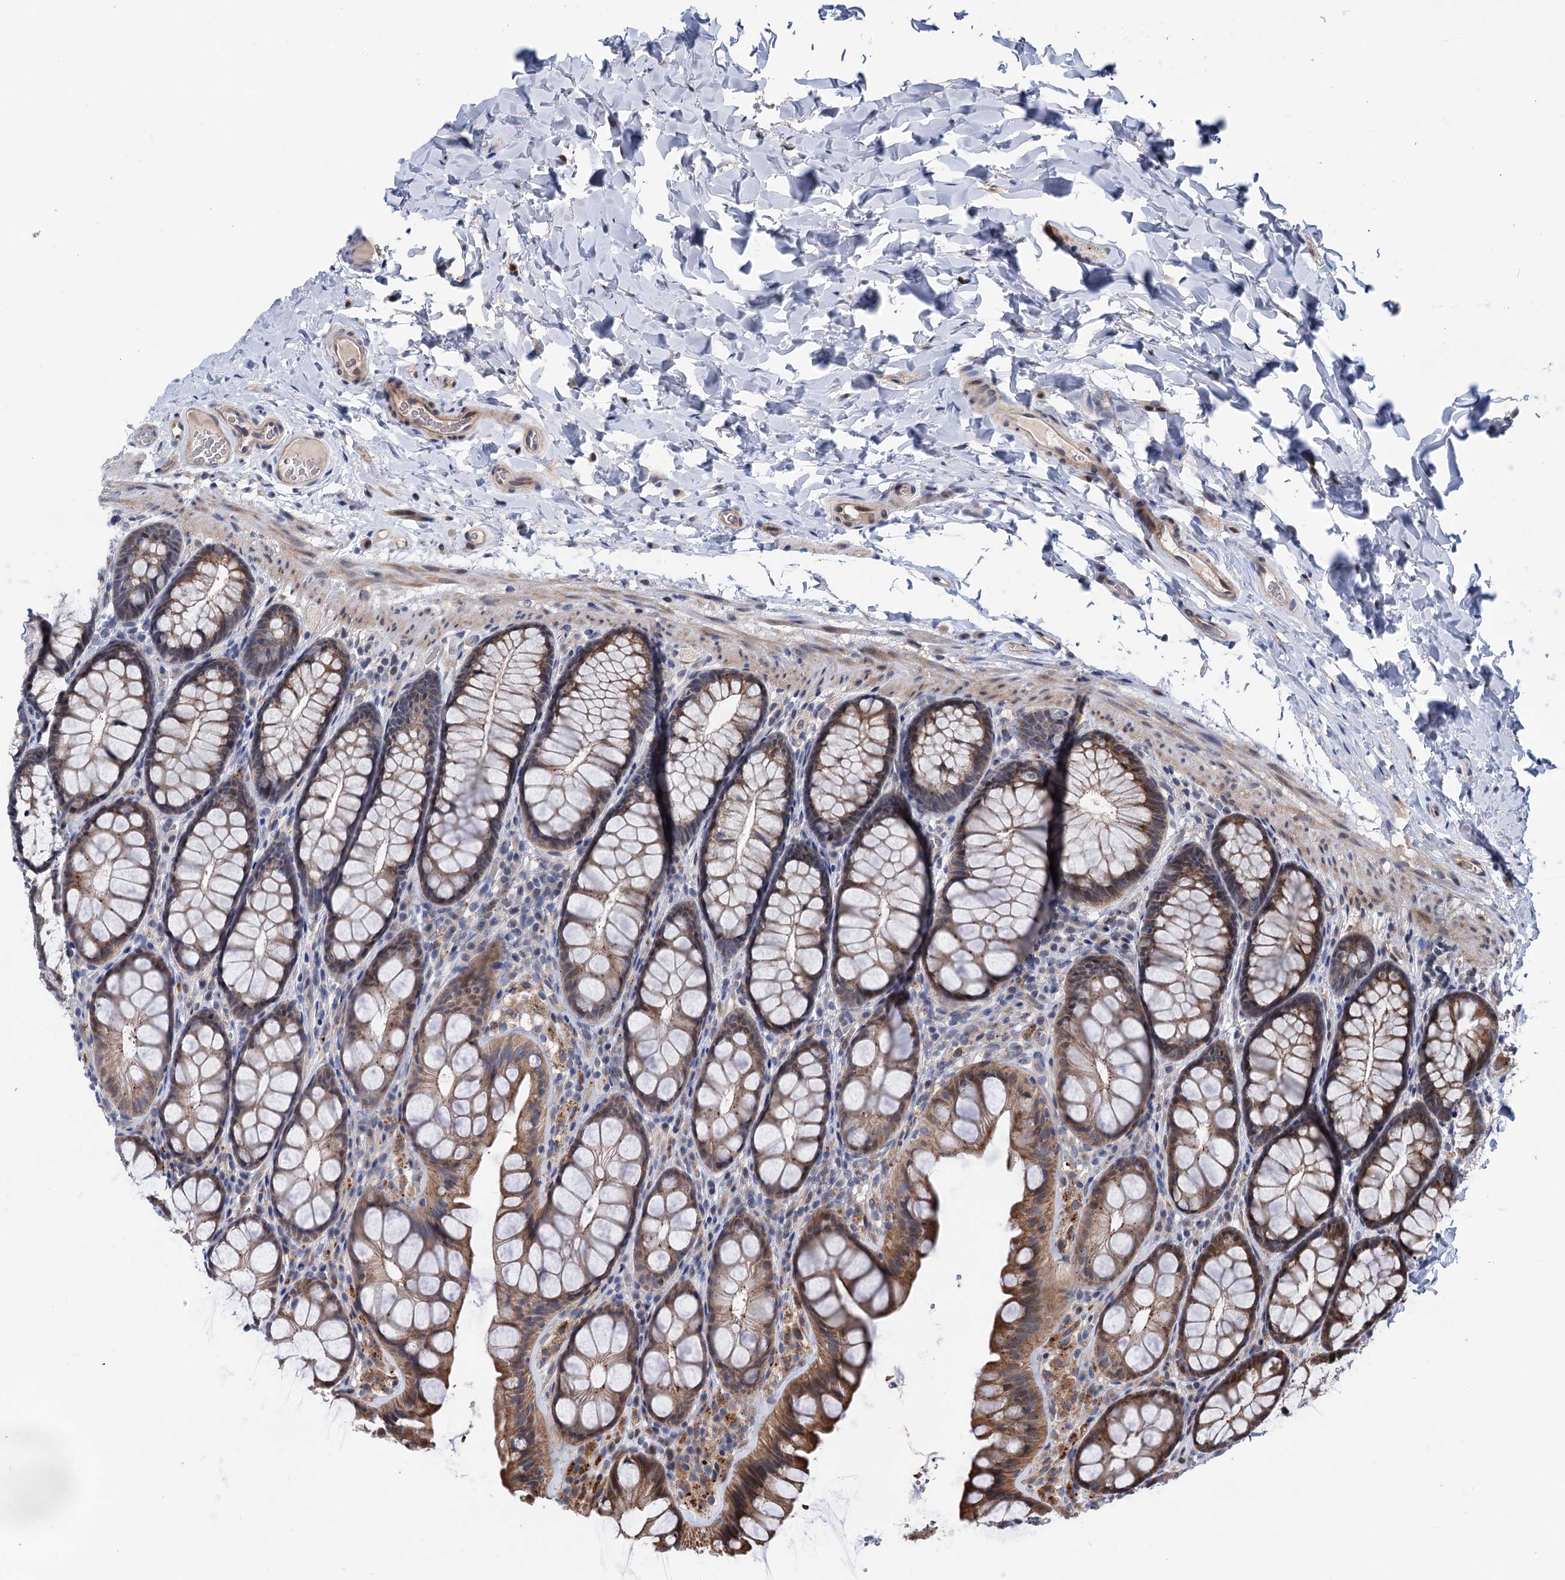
{"staining": {"intensity": "weak", "quantity": ">75%", "location": "cytoplasmic/membranous"}, "tissue": "colon", "cell_type": "Endothelial cells", "image_type": "normal", "snomed": [{"axis": "morphology", "description": "Normal tissue, NOS"}, {"axis": "topography", "description": "Colon"}], "caption": "High-magnification brightfield microscopy of benign colon stained with DAB (brown) and counterstained with hematoxylin (blue). endothelial cells exhibit weak cytoplasmic/membranous positivity is identified in about>75% of cells.", "gene": "UBR1", "patient": {"sex": "male", "age": 47}}